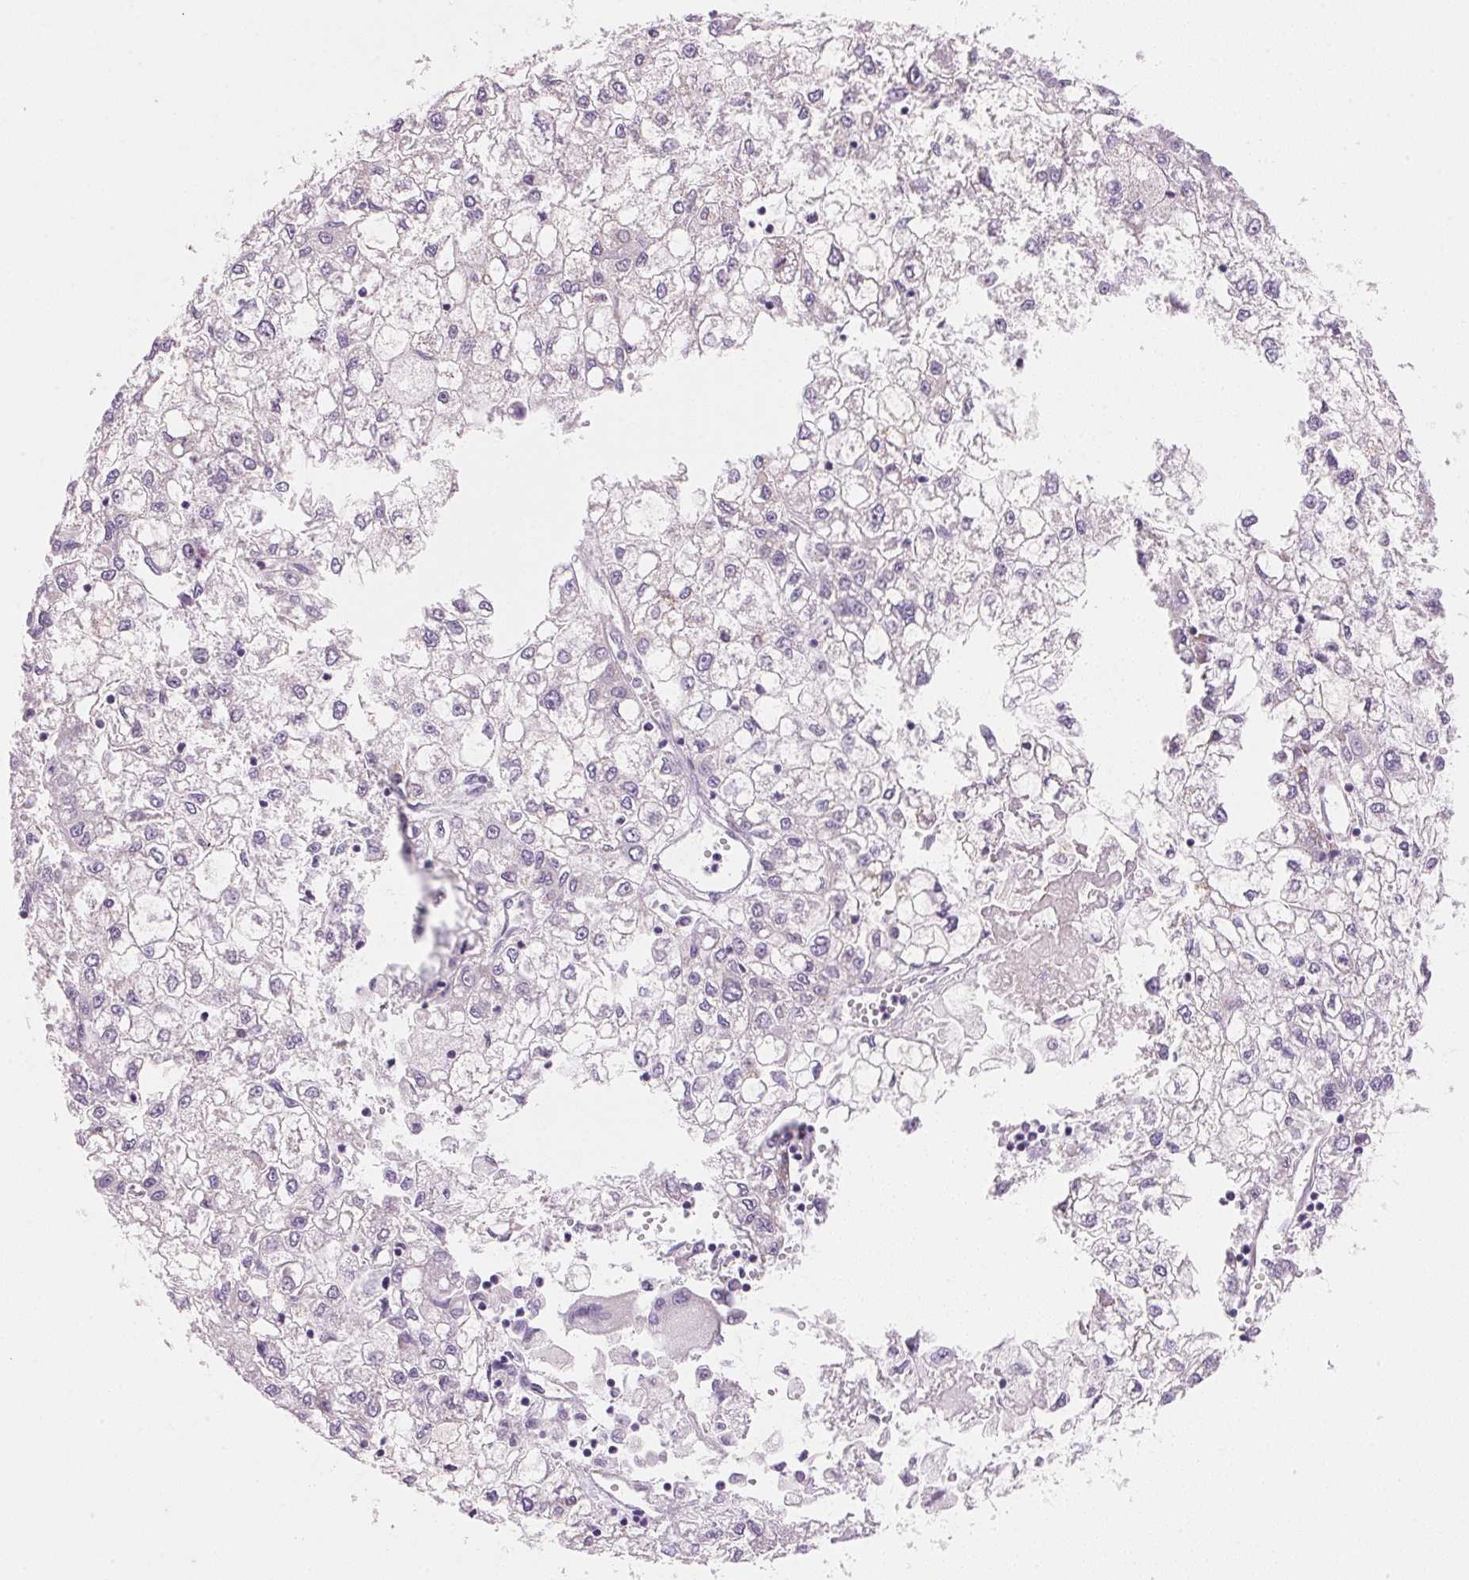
{"staining": {"intensity": "negative", "quantity": "none", "location": "none"}, "tissue": "liver cancer", "cell_type": "Tumor cells", "image_type": "cancer", "snomed": [{"axis": "morphology", "description": "Carcinoma, Hepatocellular, NOS"}, {"axis": "topography", "description": "Liver"}], "caption": "Image shows no significant protein staining in tumor cells of liver hepatocellular carcinoma. (DAB IHC, high magnification).", "gene": "CYP11B1", "patient": {"sex": "male", "age": 40}}